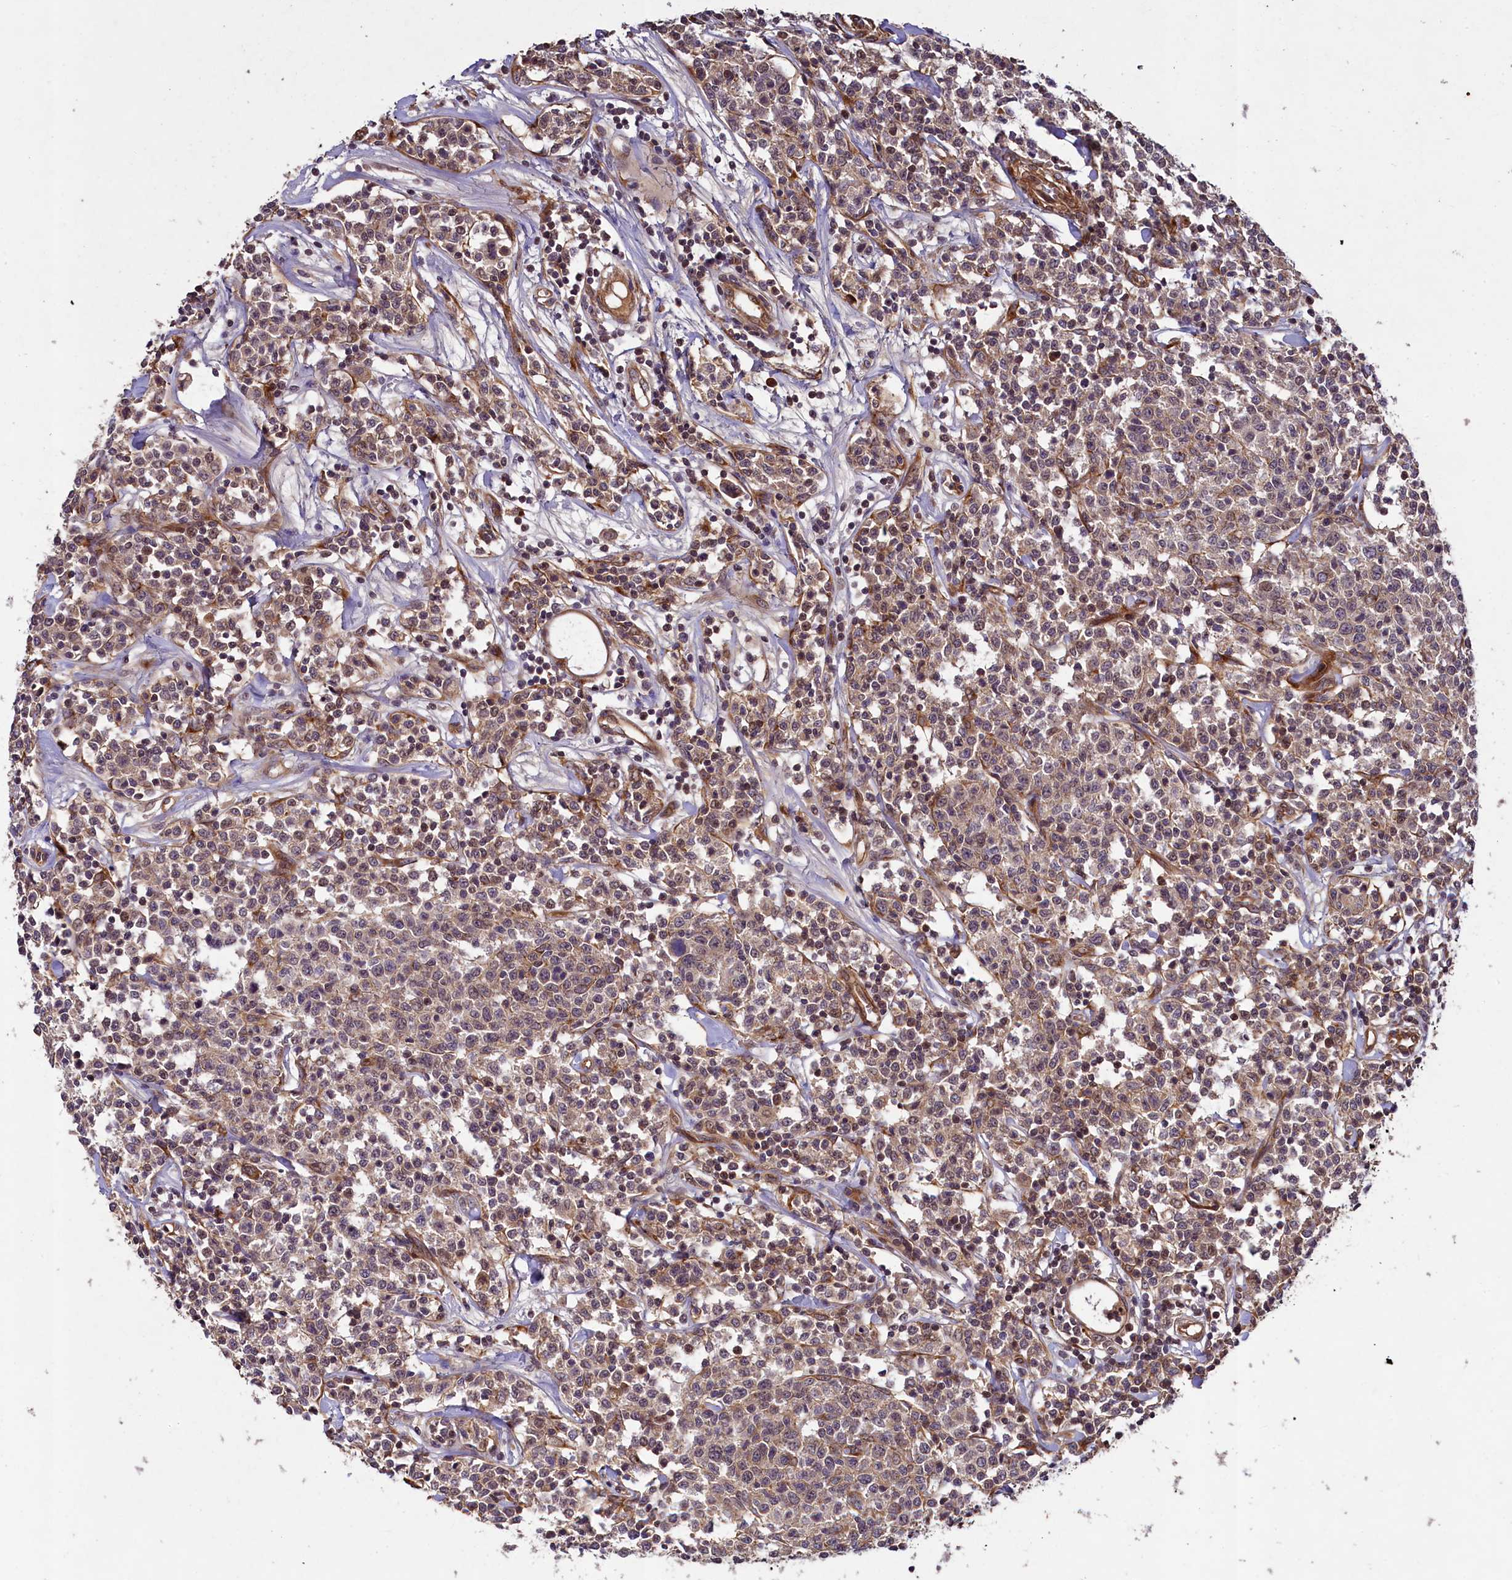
{"staining": {"intensity": "weak", "quantity": "25%-75%", "location": "cytoplasmic/membranous"}, "tissue": "lymphoma", "cell_type": "Tumor cells", "image_type": "cancer", "snomed": [{"axis": "morphology", "description": "Malignant lymphoma, non-Hodgkin's type, Low grade"}, {"axis": "topography", "description": "Small intestine"}], "caption": "Lymphoma tissue demonstrates weak cytoplasmic/membranous staining in approximately 25%-75% of tumor cells, visualized by immunohistochemistry.", "gene": "CCDC102A", "patient": {"sex": "female", "age": 59}}